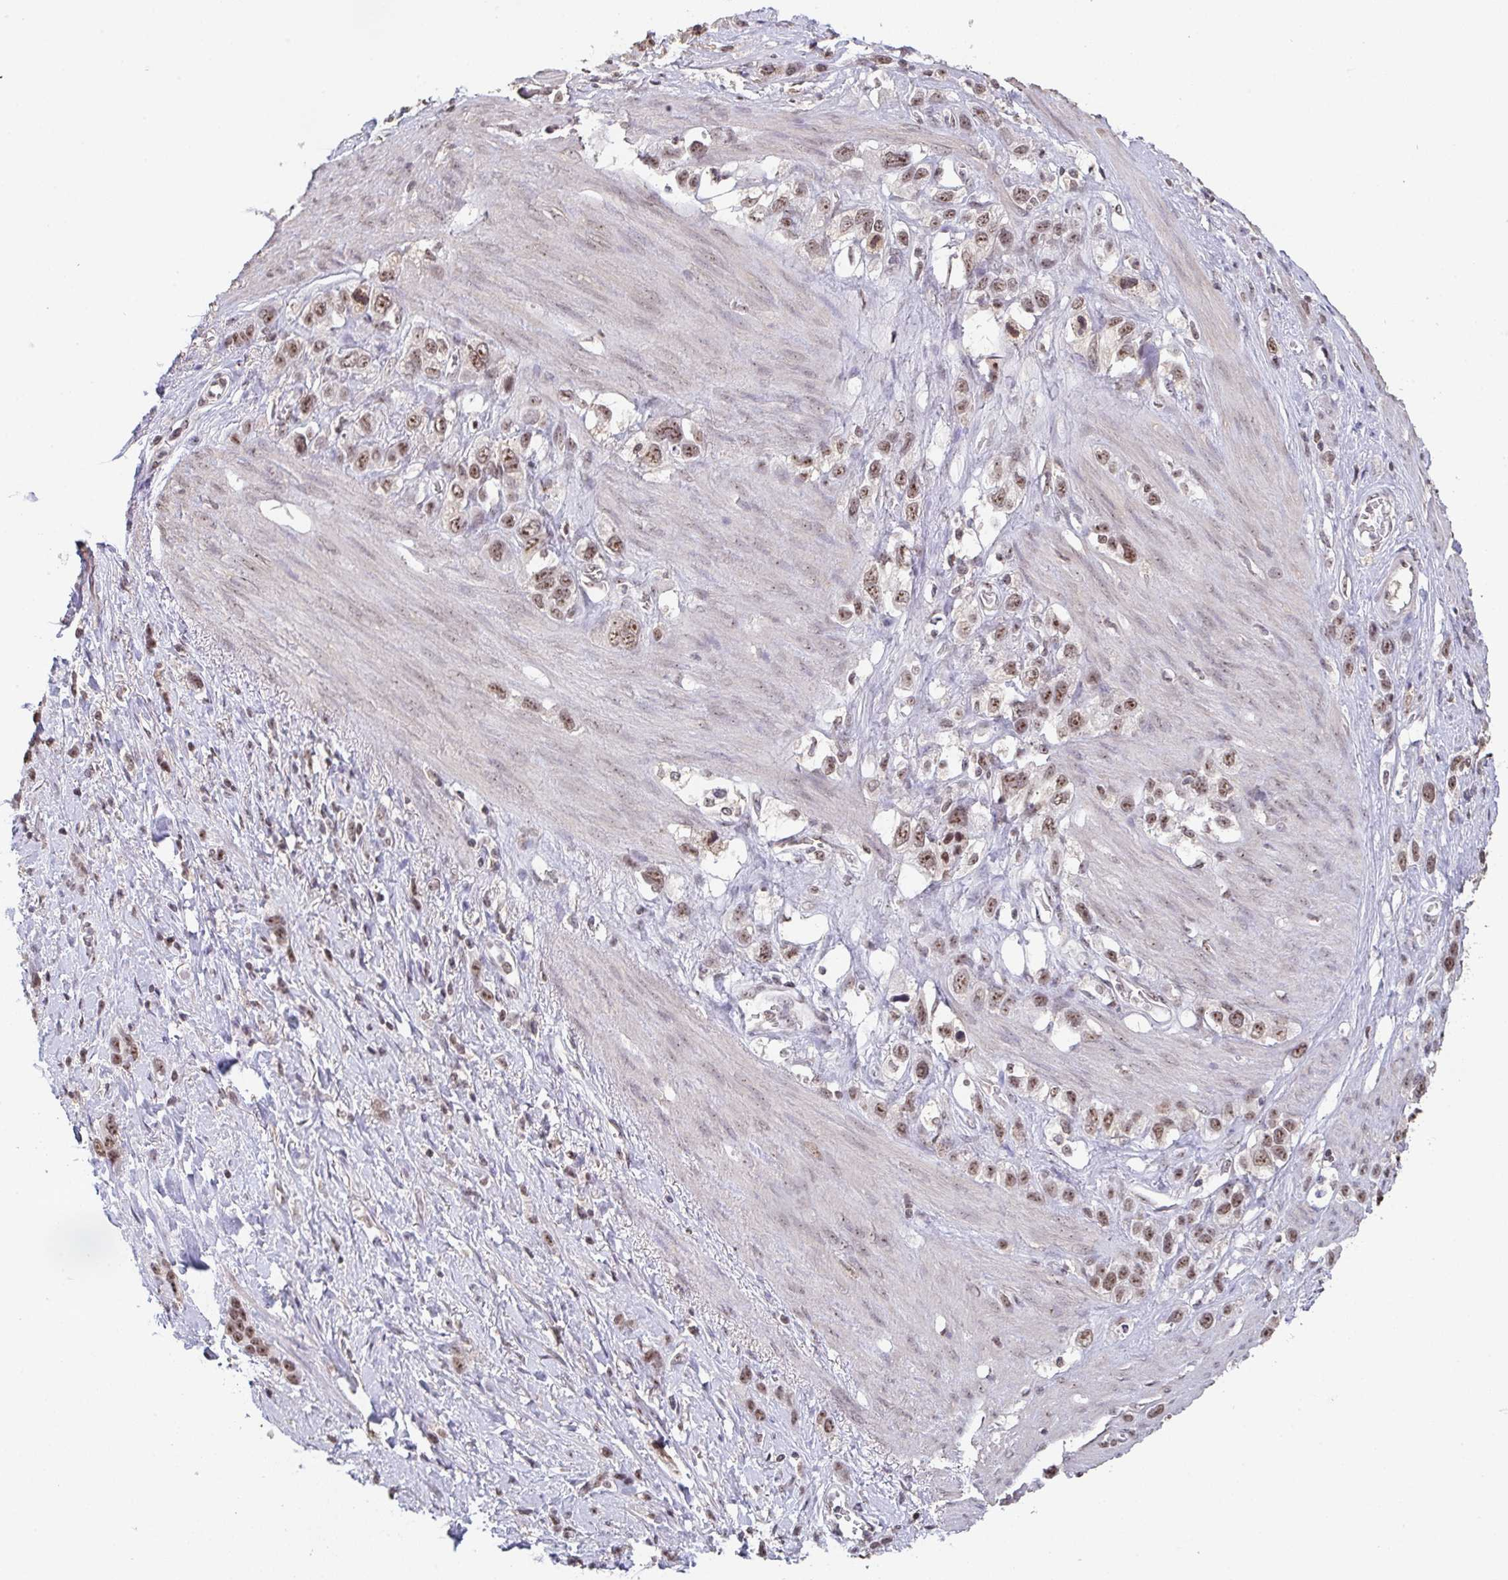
{"staining": {"intensity": "moderate", "quantity": ">75%", "location": "nuclear"}, "tissue": "stomach cancer", "cell_type": "Tumor cells", "image_type": "cancer", "snomed": [{"axis": "morphology", "description": "Adenocarcinoma, NOS"}, {"axis": "topography", "description": "Stomach"}], "caption": "Immunohistochemical staining of adenocarcinoma (stomach) displays medium levels of moderate nuclear protein staining in approximately >75% of tumor cells. (DAB (3,3'-diaminobenzidine) IHC, brown staining for protein, blue staining for nuclei).", "gene": "DKC1", "patient": {"sex": "female", "age": 65}}